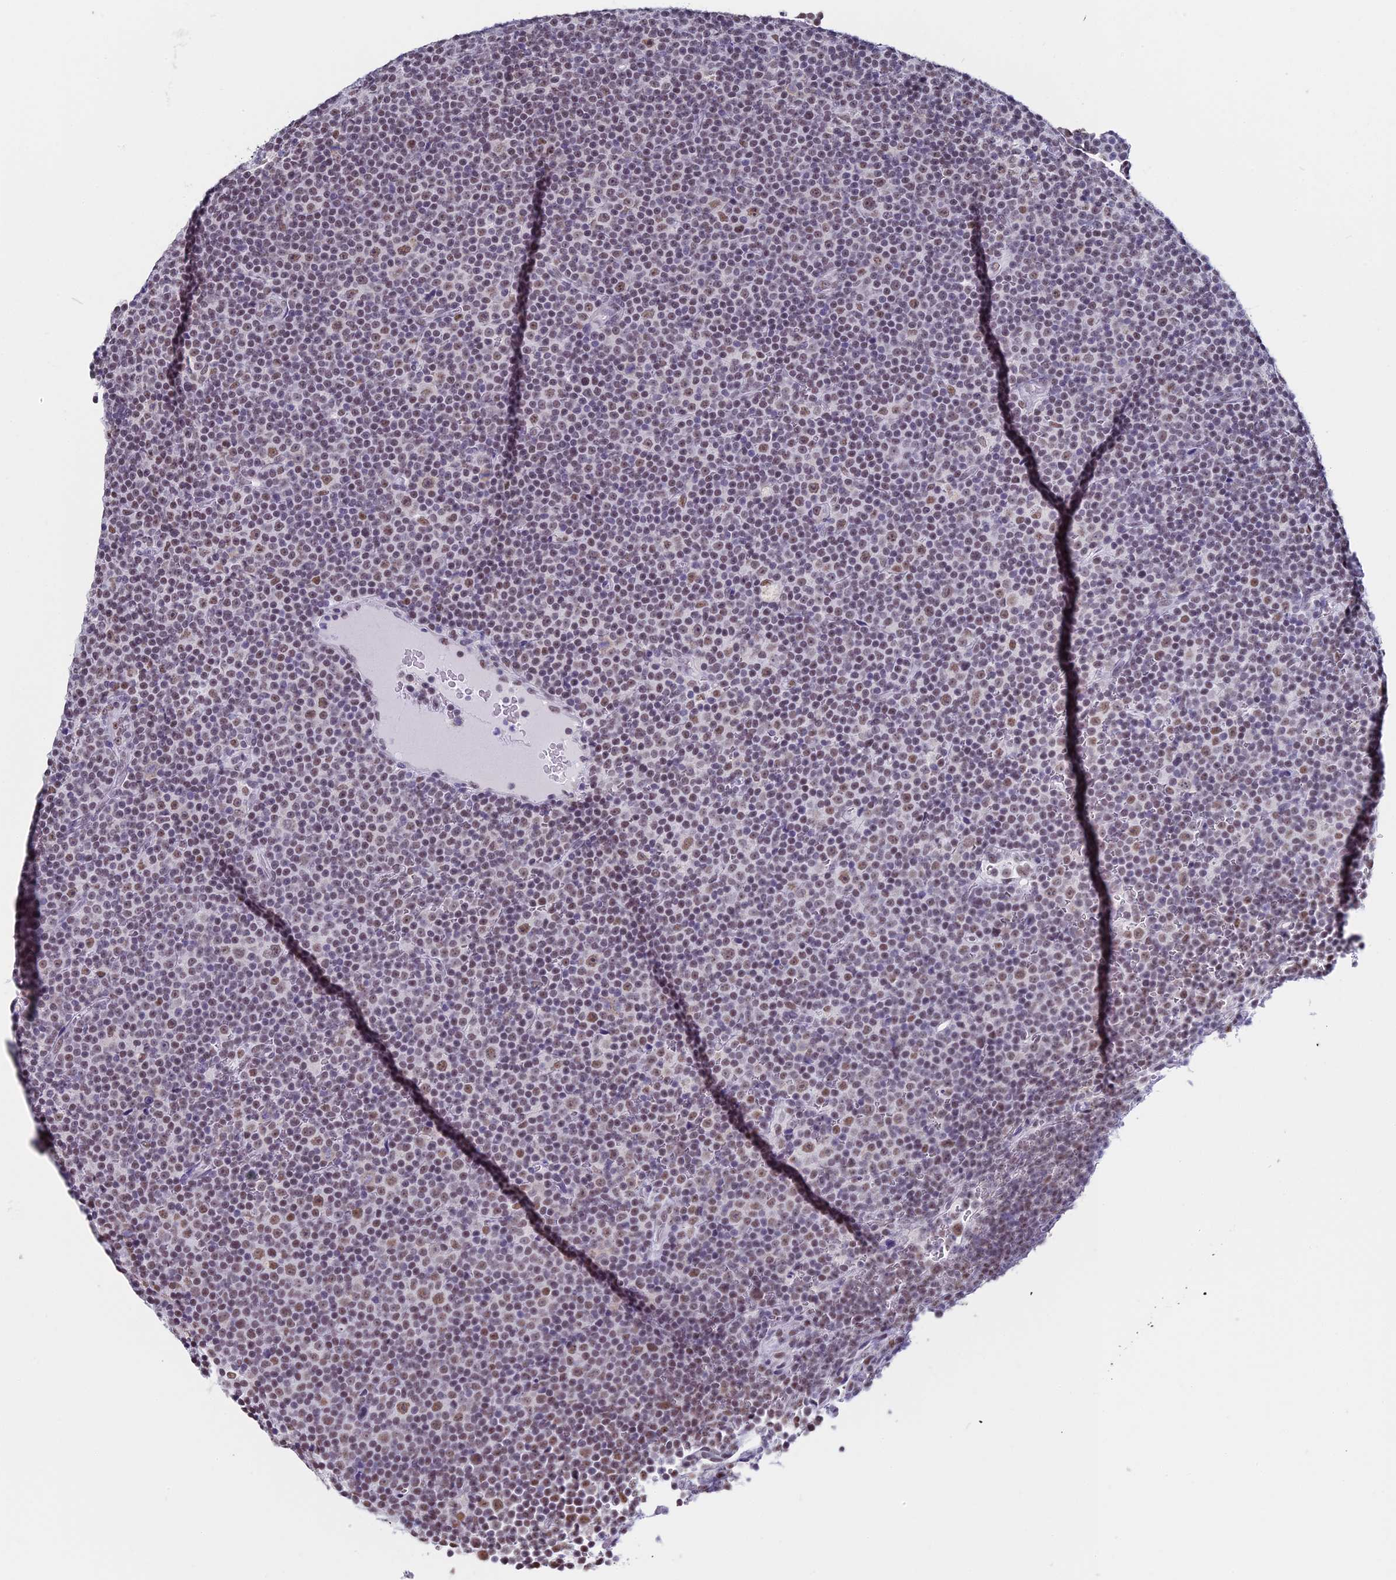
{"staining": {"intensity": "moderate", "quantity": "25%-75%", "location": "nuclear"}, "tissue": "lymphoma", "cell_type": "Tumor cells", "image_type": "cancer", "snomed": [{"axis": "morphology", "description": "Malignant lymphoma, non-Hodgkin's type, Low grade"}, {"axis": "topography", "description": "Lymph node"}], "caption": "A micrograph of lymphoma stained for a protein shows moderate nuclear brown staining in tumor cells. Using DAB (3,3'-diaminobenzidine) (brown) and hematoxylin (blue) stains, captured at high magnification using brightfield microscopy.", "gene": "CD2BP2", "patient": {"sex": "female", "age": 67}}